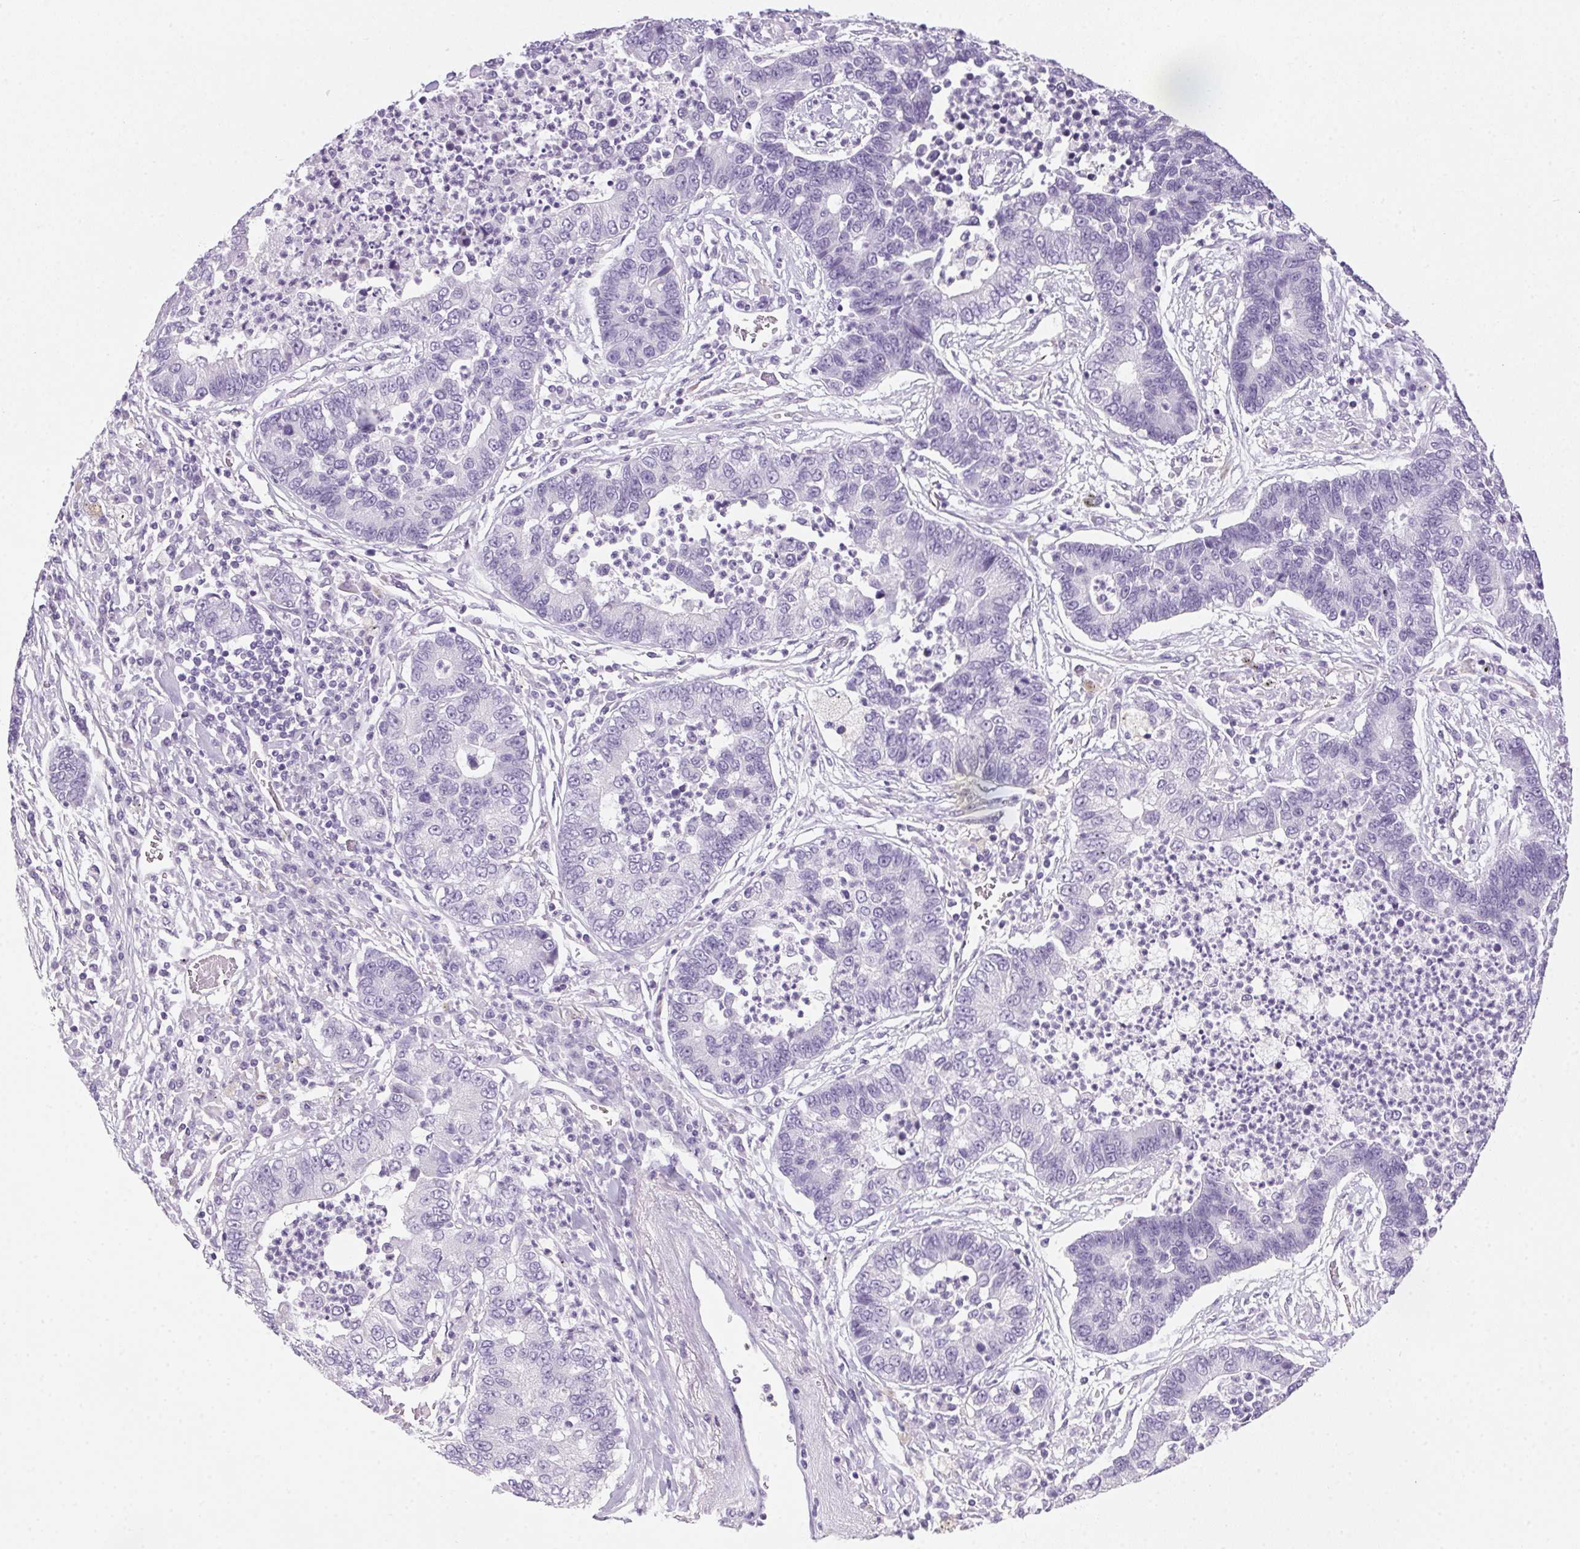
{"staining": {"intensity": "negative", "quantity": "none", "location": "none"}, "tissue": "lung cancer", "cell_type": "Tumor cells", "image_type": "cancer", "snomed": [{"axis": "morphology", "description": "Adenocarcinoma, NOS"}, {"axis": "topography", "description": "Lung"}], "caption": "This is an IHC photomicrograph of lung cancer. There is no expression in tumor cells.", "gene": "POPDC2", "patient": {"sex": "female", "age": 57}}